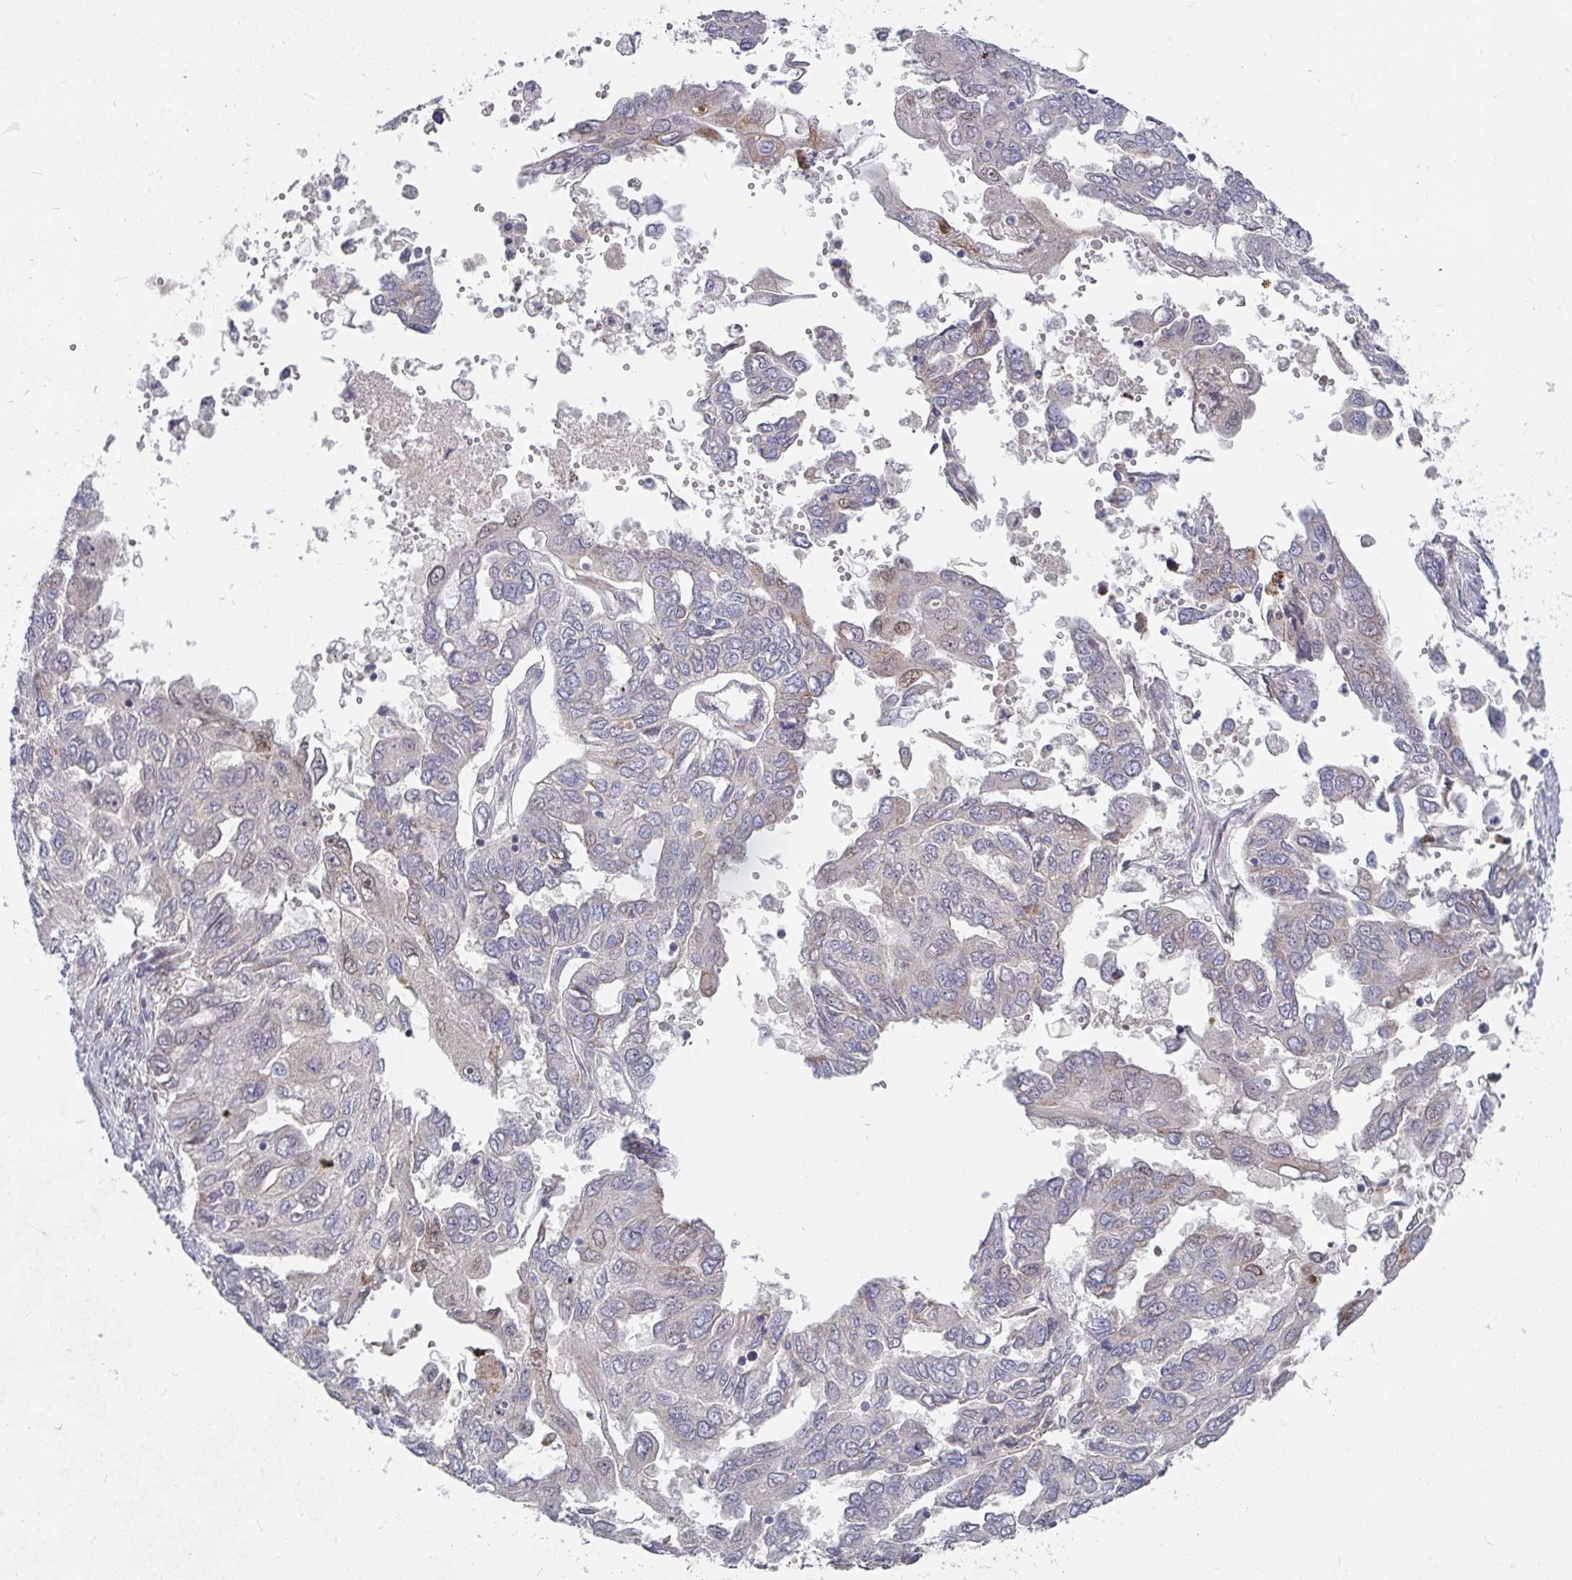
{"staining": {"intensity": "moderate", "quantity": "<25%", "location": "cytoplasmic/membranous,nuclear"}, "tissue": "ovarian cancer", "cell_type": "Tumor cells", "image_type": "cancer", "snomed": [{"axis": "morphology", "description": "Cystadenocarcinoma, serous, NOS"}, {"axis": "topography", "description": "Ovary"}], "caption": "Ovarian serous cystadenocarcinoma stained for a protein reveals moderate cytoplasmic/membranous and nuclear positivity in tumor cells.", "gene": "RHEBL1", "patient": {"sex": "female", "age": 53}}